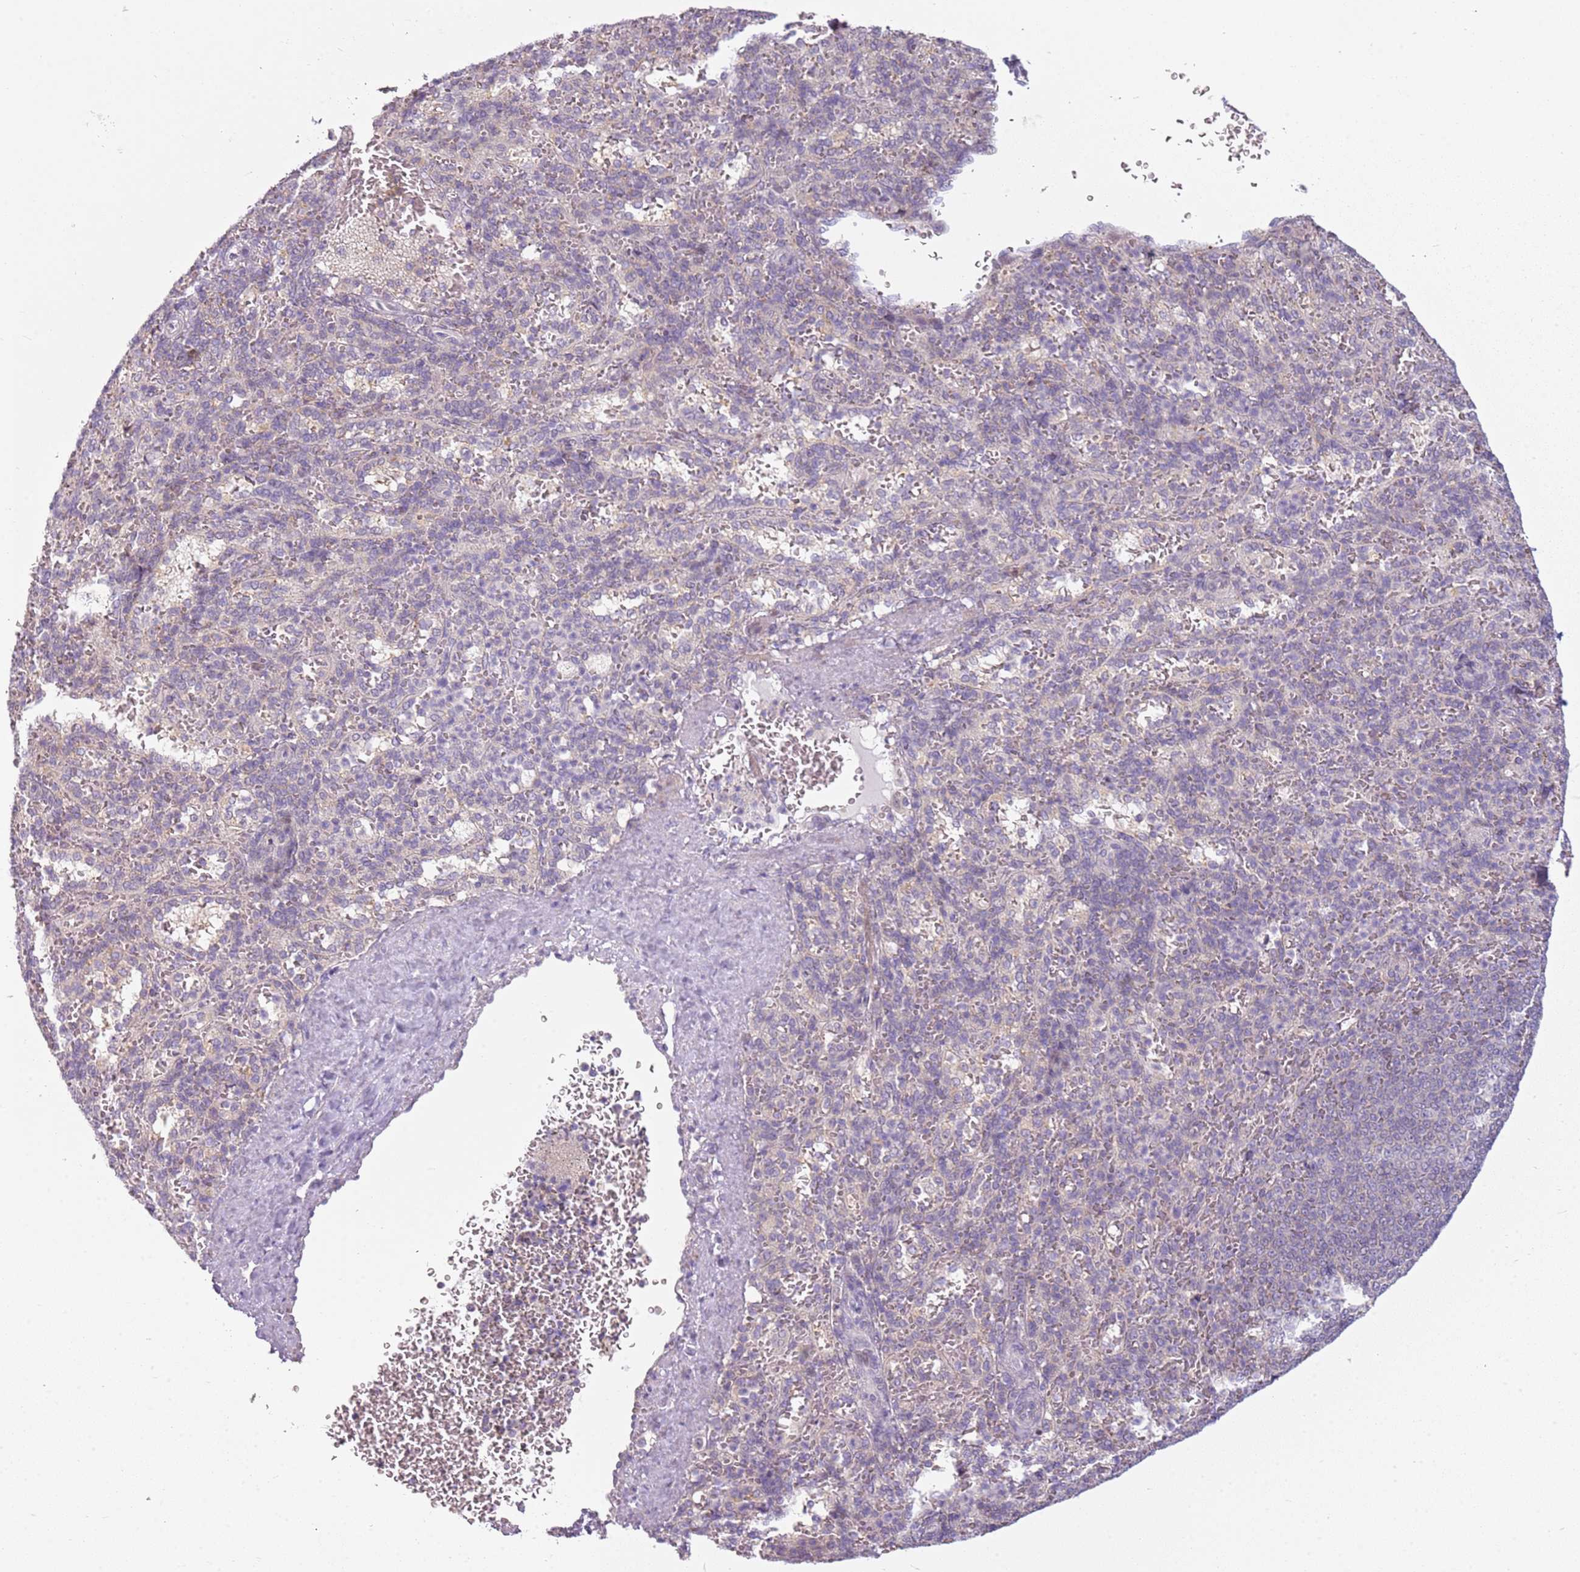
{"staining": {"intensity": "negative", "quantity": "none", "location": "none"}, "tissue": "spleen", "cell_type": "Cells in red pulp", "image_type": "normal", "snomed": [{"axis": "morphology", "description": "Normal tissue, NOS"}, {"axis": "topography", "description": "Spleen"}], "caption": "This is a histopathology image of immunohistochemistry (IHC) staining of normal spleen, which shows no expression in cells in red pulp.", "gene": "DEFB116", "patient": {"sex": "female", "age": 21}}